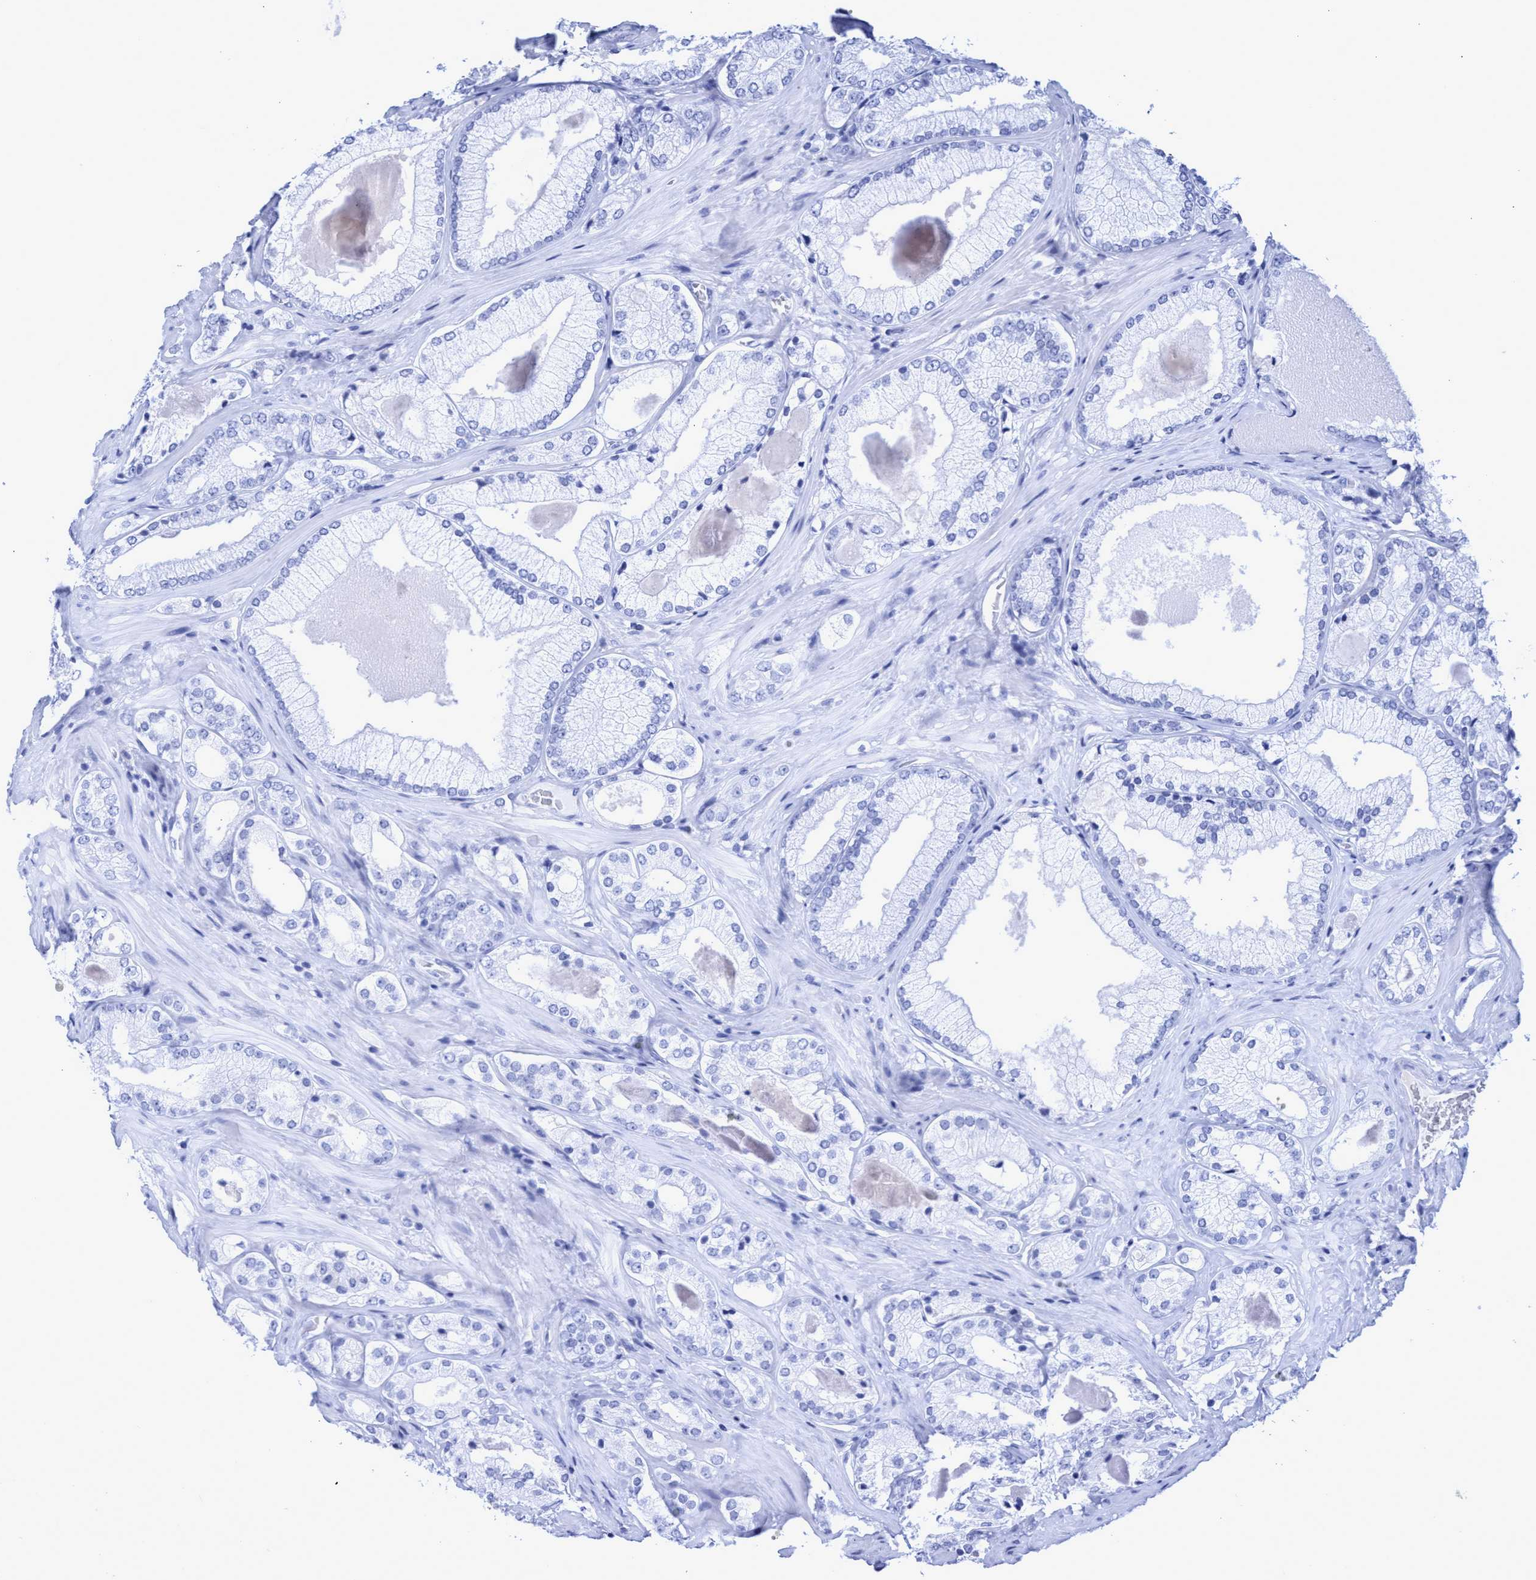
{"staining": {"intensity": "negative", "quantity": "none", "location": "none"}, "tissue": "prostate cancer", "cell_type": "Tumor cells", "image_type": "cancer", "snomed": [{"axis": "morphology", "description": "Adenocarcinoma, Low grade"}, {"axis": "topography", "description": "Prostate"}], "caption": "Adenocarcinoma (low-grade) (prostate) was stained to show a protein in brown. There is no significant expression in tumor cells.", "gene": "INSL6", "patient": {"sex": "male", "age": 65}}